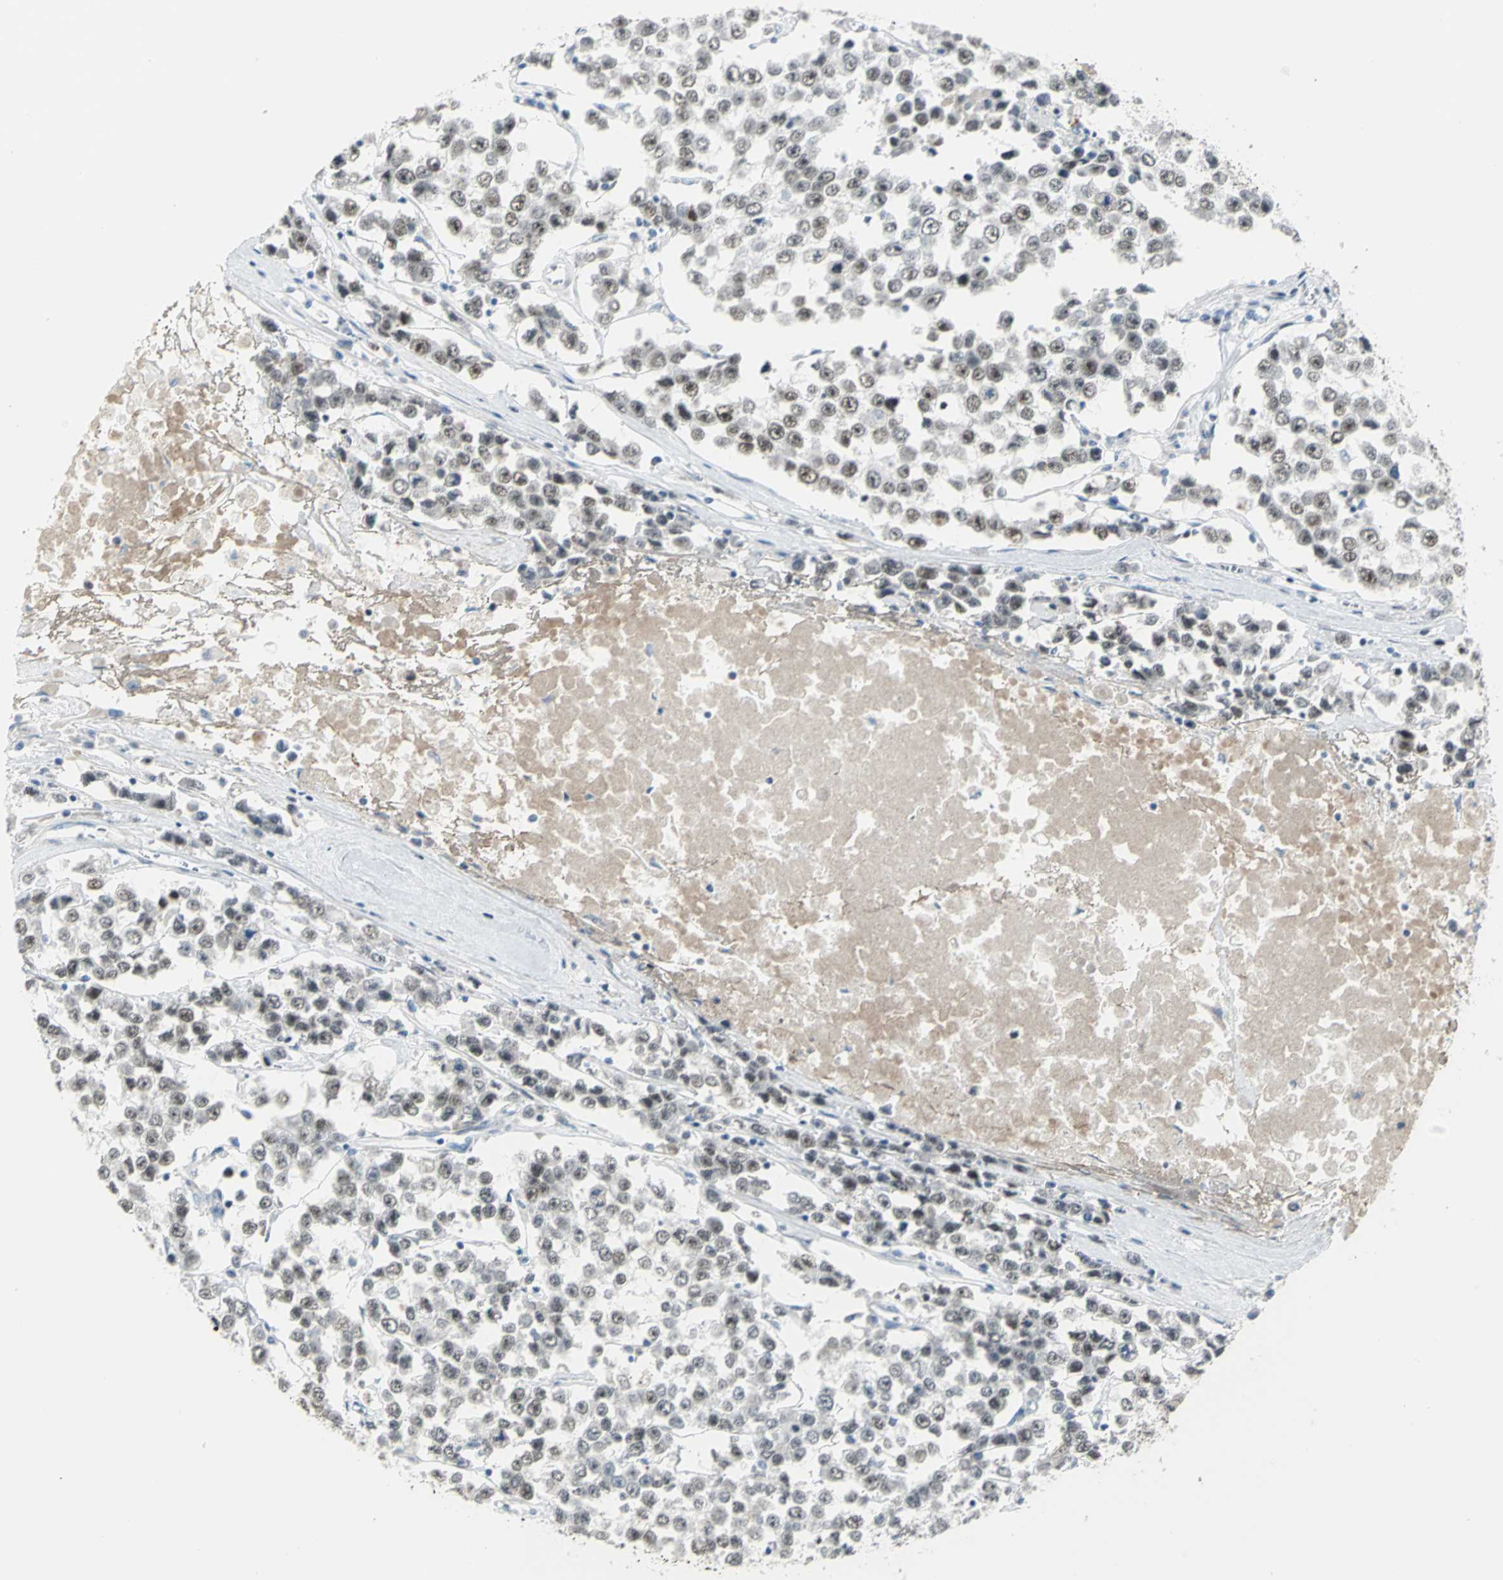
{"staining": {"intensity": "moderate", "quantity": ">75%", "location": "cytoplasmic/membranous"}, "tissue": "testis cancer", "cell_type": "Tumor cells", "image_type": "cancer", "snomed": [{"axis": "morphology", "description": "Seminoma, NOS"}, {"axis": "morphology", "description": "Carcinoma, Embryonal, NOS"}, {"axis": "topography", "description": "Testis"}], "caption": "A high-resolution histopathology image shows immunohistochemistry staining of embryonal carcinoma (testis), which shows moderate cytoplasmic/membranous positivity in about >75% of tumor cells.", "gene": "MCM3", "patient": {"sex": "male", "age": 52}}